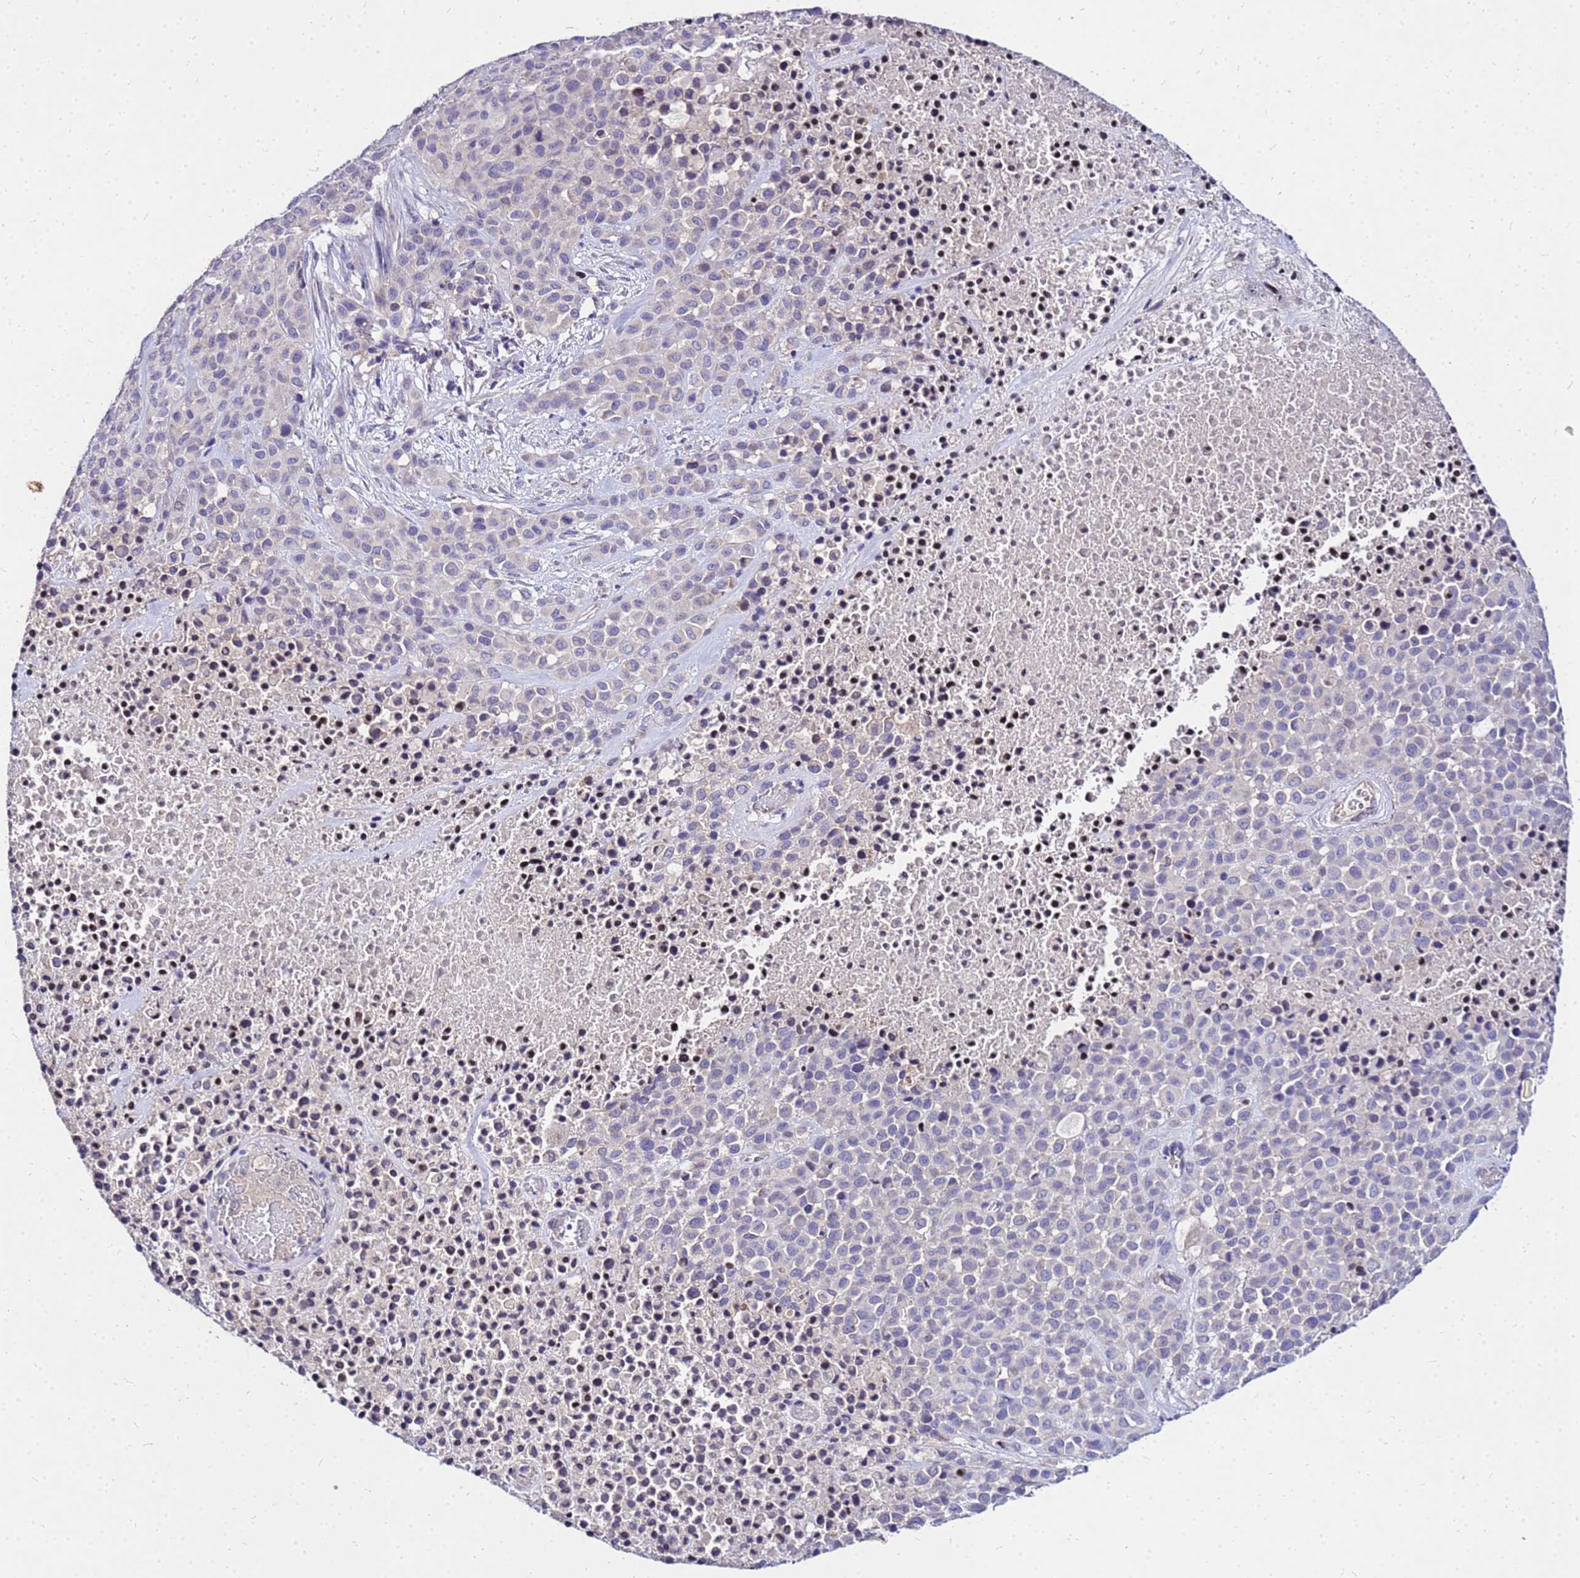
{"staining": {"intensity": "negative", "quantity": "none", "location": "none"}, "tissue": "melanoma", "cell_type": "Tumor cells", "image_type": "cancer", "snomed": [{"axis": "morphology", "description": "Malignant melanoma, Metastatic site"}, {"axis": "topography", "description": "Skin"}], "caption": "High power microscopy histopathology image of an immunohistochemistry photomicrograph of malignant melanoma (metastatic site), revealing no significant expression in tumor cells. (Brightfield microscopy of DAB IHC at high magnification).", "gene": "COX14", "patient": {"sex": "female", "age": 81}}